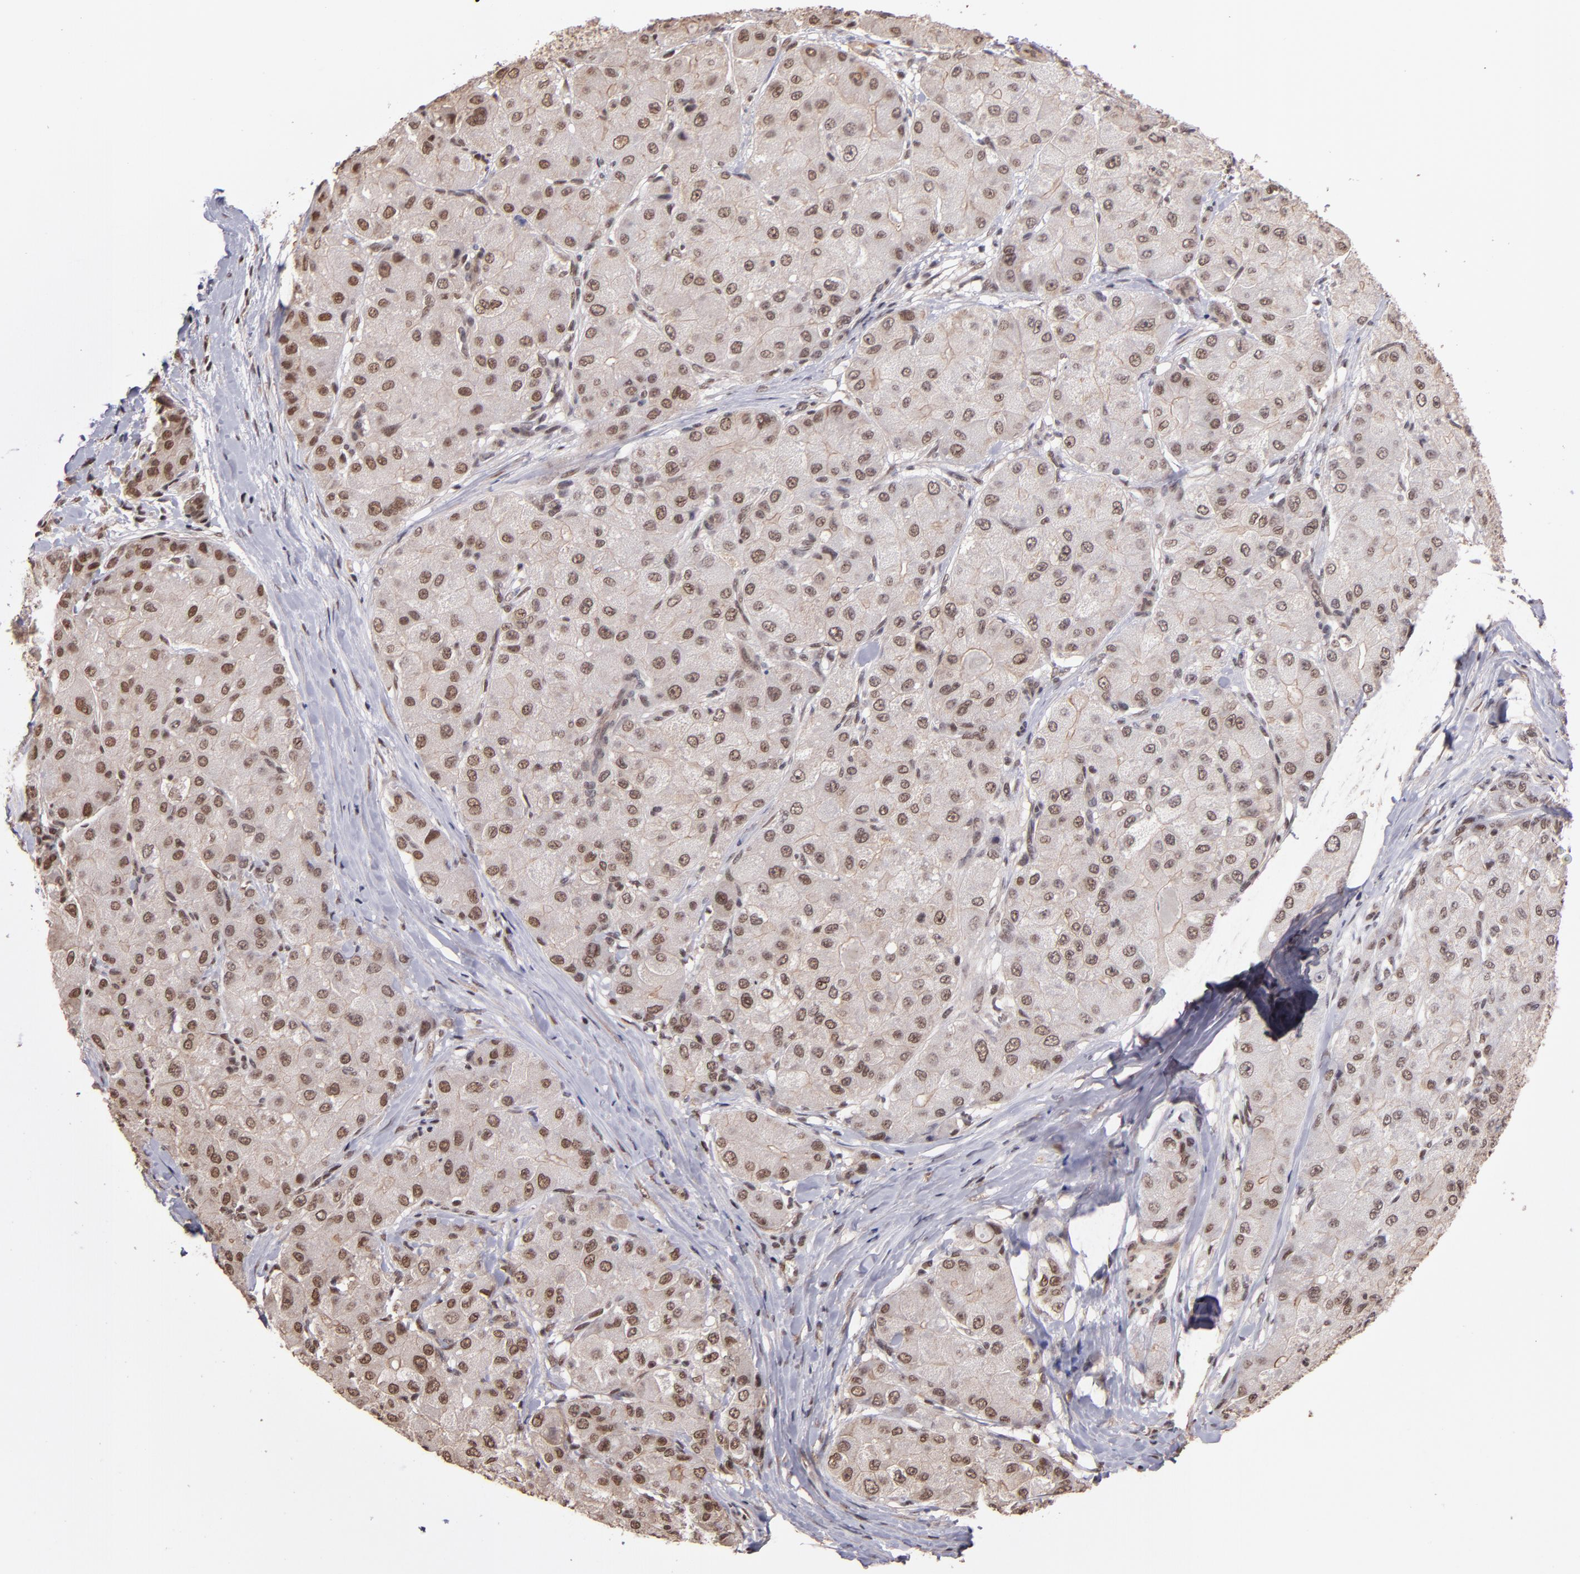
{"staining": {"intensity": "weak", "quantity": "25%-75%", "location": "nuclear"}, "tissue": "liver cancer", "cell_type": "Tumor cells", "image_type": "cancer", "snomed": [{"axis": "morphology", "description": "Carcinoma, Hepatocellular, NOS"}, {"axis": "topography", "description": "Liver"}], "caption": "Immunohistochemistry photomicrograph of neoplastic tissue: human liver hepatocellular carcinoma stained using immunohistochemistry displays low levels of weak protein expression localized specifically in the nuclear of tumor cells, appearing as a nuclear brown color.", "gene": "TERF2", "patient": {"sex": "male", "age": 80}}